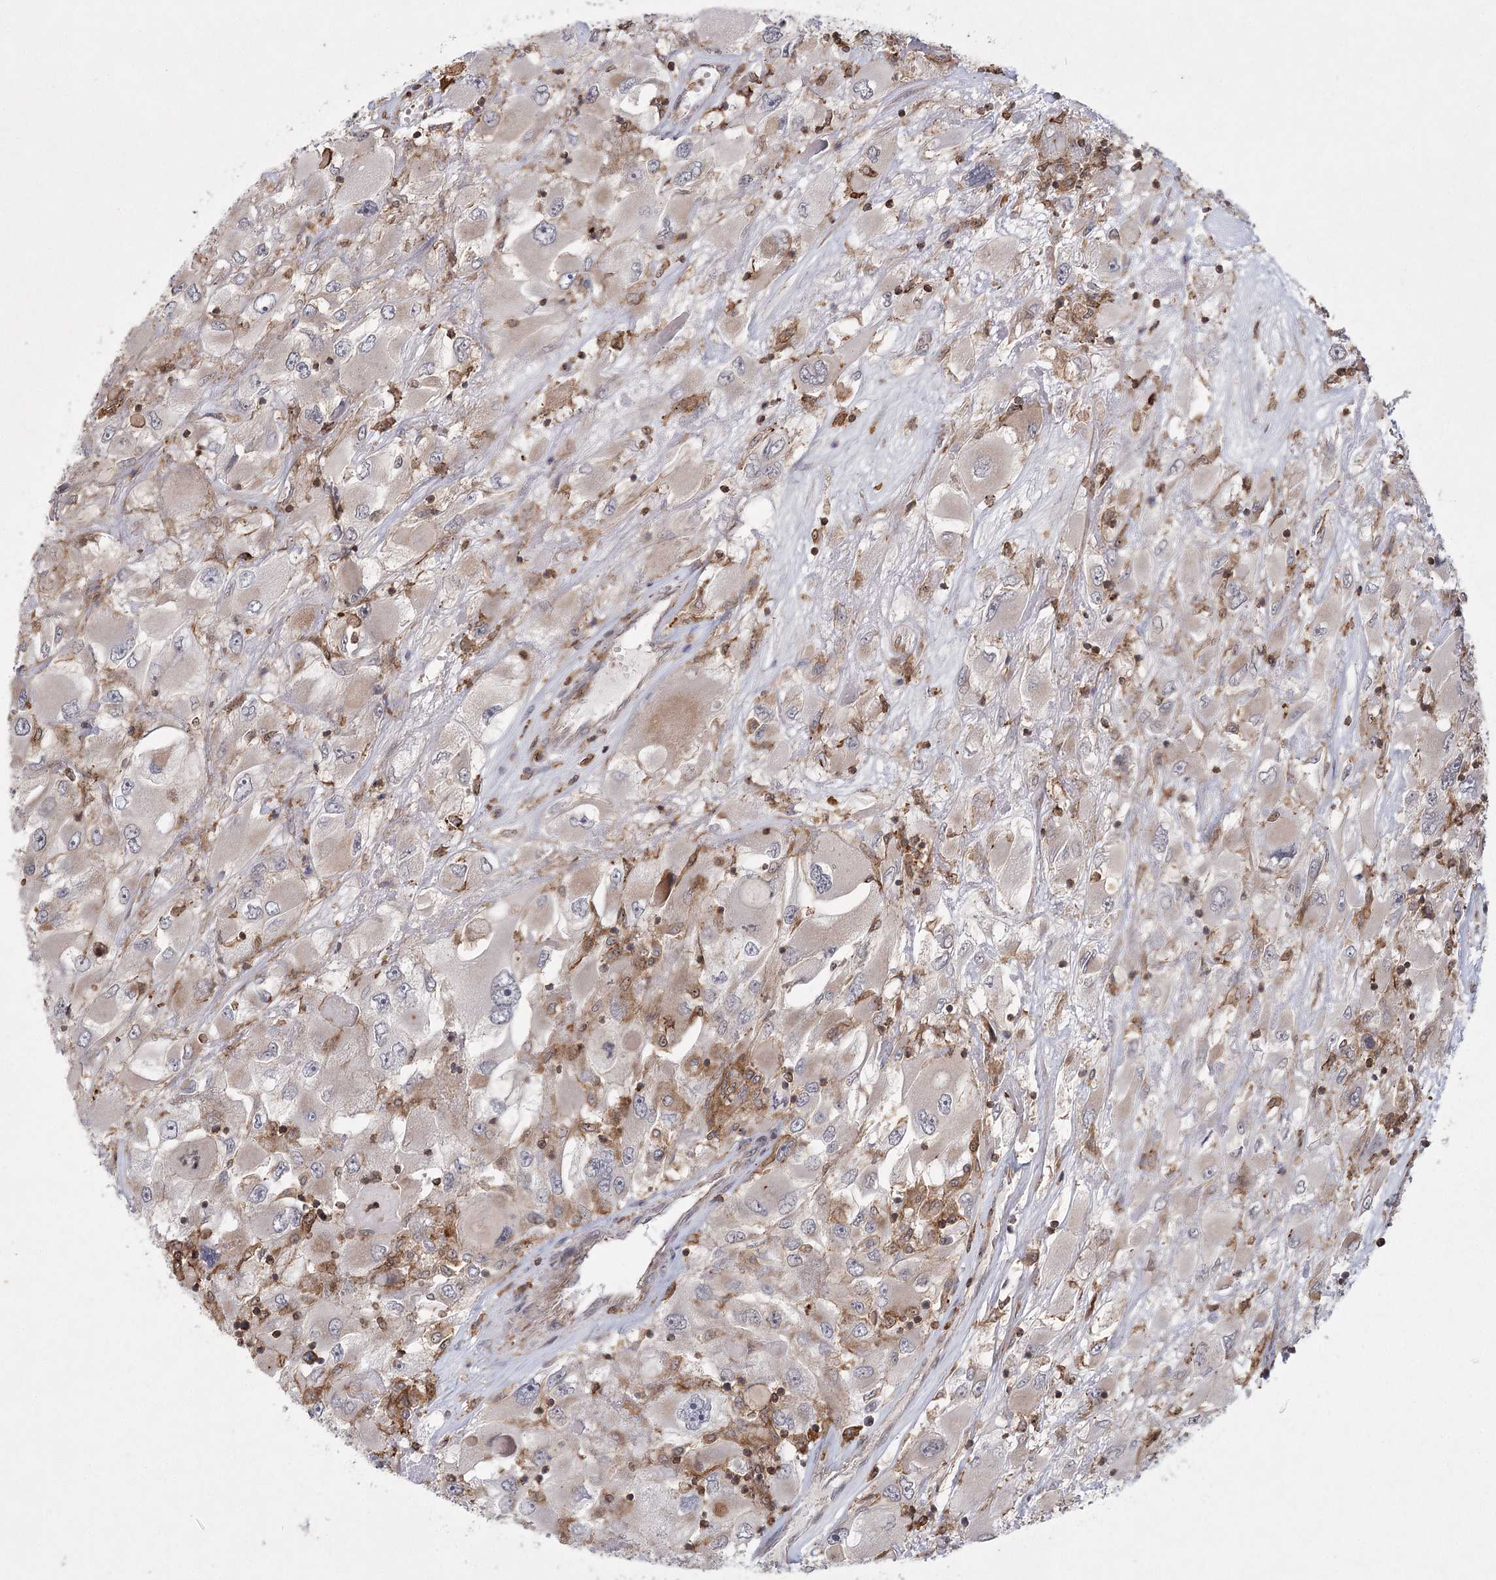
{"staining": {"intensity": "negative", "quantity": "none", "location": "none"}, "tissue": "renal cancer", "cell_type": "Tumor cells", "image_type": "cancer", "snomed": [{"axis": "morphology", "description": "Adenocarcinoma, NOS"}, {"axis": "topography", "description": "Kidney"}], "caption": "DAB (3,3'-diaminobenzidine) immunohistochemical staining of renal adenocarcinoma shows no significant staining in tumor cells. The staining is performed using DAB brown chromogen with nuclei counter-stained in using hematoxylin.", "gene": "MEPE", "patient": {"sex": "female", "age": 52}}